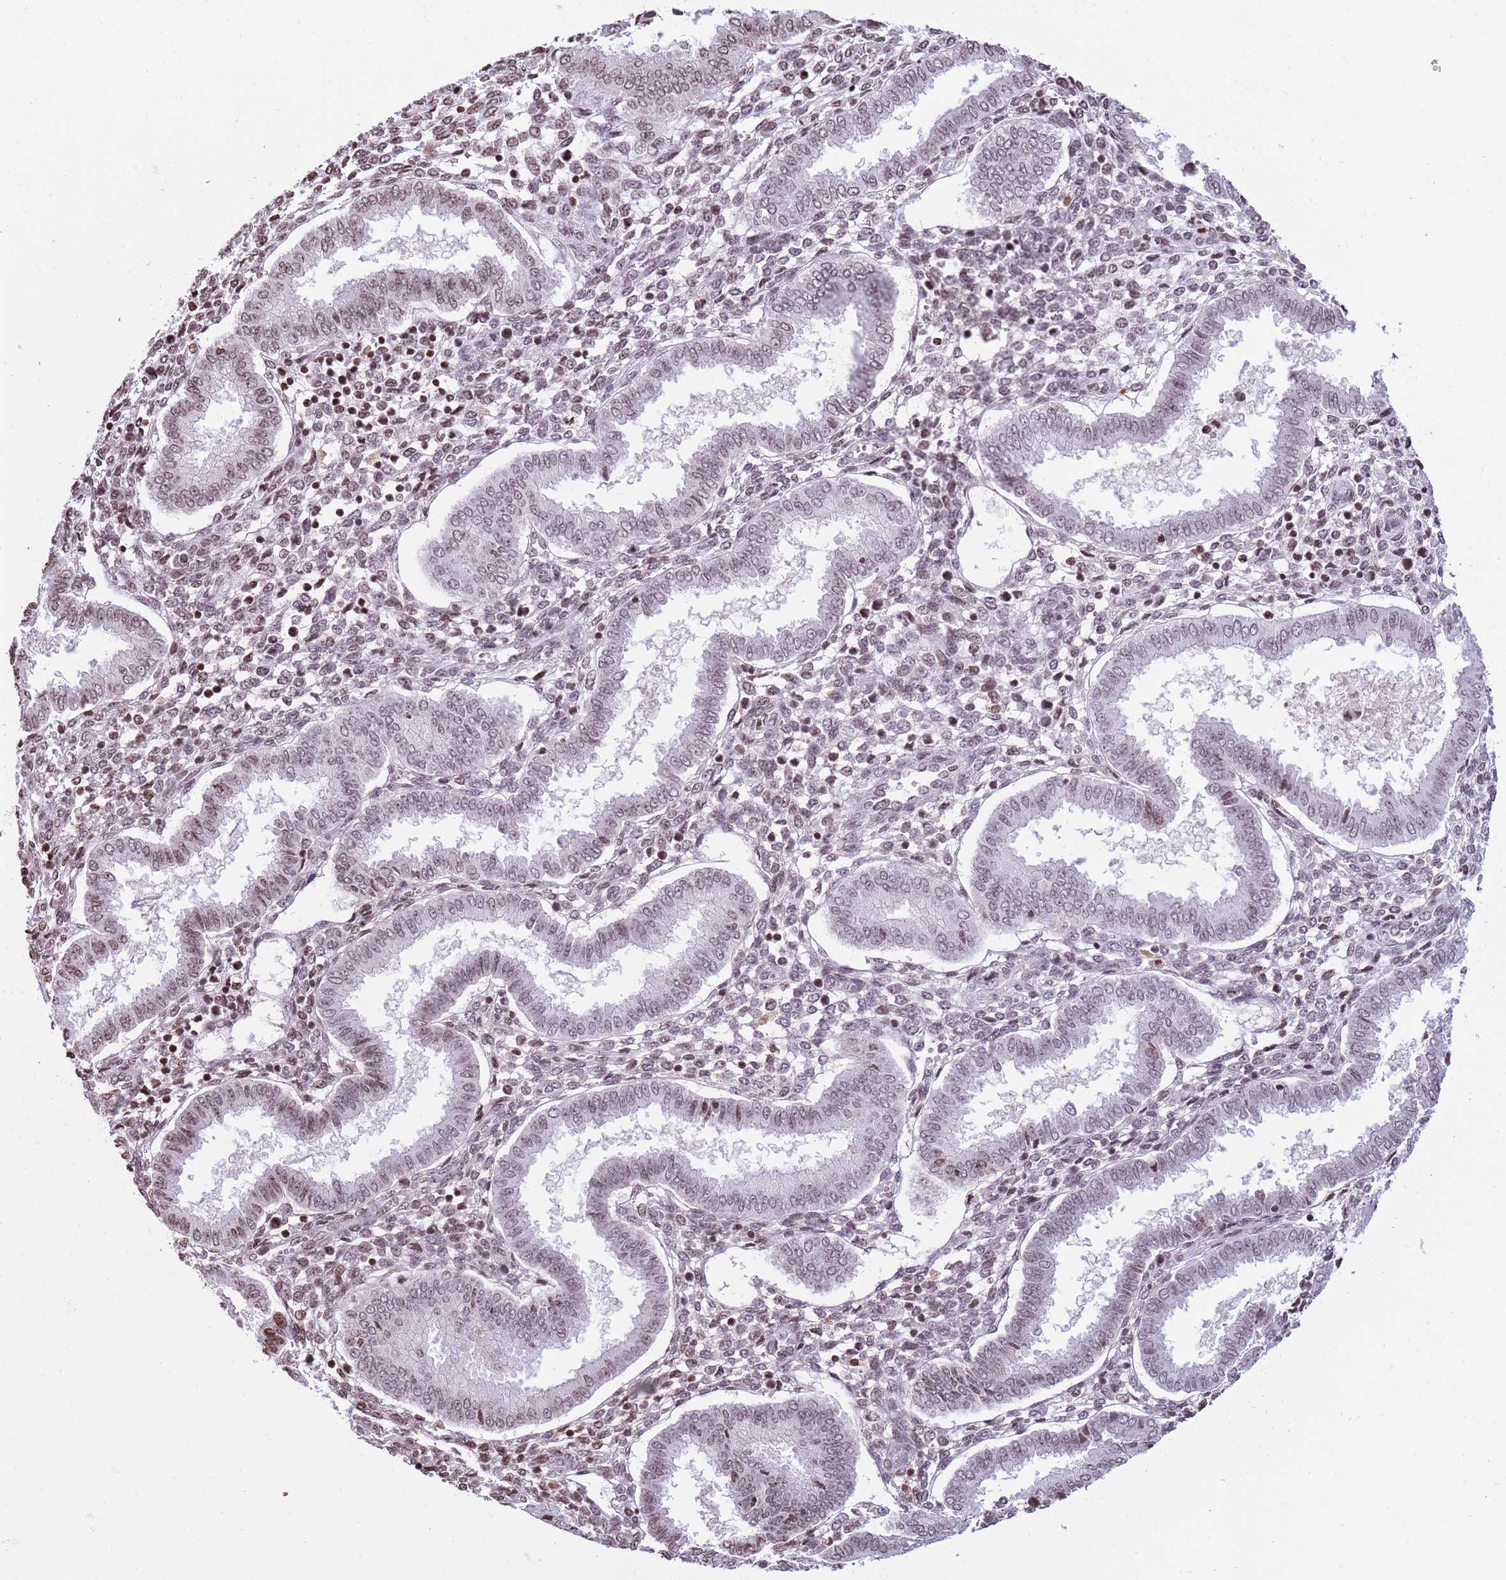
{"staining": {"intensity": "weak", "quantity": "25%-75%", "location": "nuclear"}, "tissue": "endometrium", "cell_type": "Cells in endometrial stroma", "image_type": "normal", "snomed": [{"axis": "morphology", "description": "Normal tissue, NOS"}, {"axis": "topography", "description": "Endometrium"}], "caption": "IHC (DAB (3,3'-diaminobenzidine)) staining of normal endometrium displays weak nuclear protein staining in approximately 25%-75% of cells in endometrial stroma.", "gene": "KPNA3", "patient": {"sex": "female", "age": 24}}